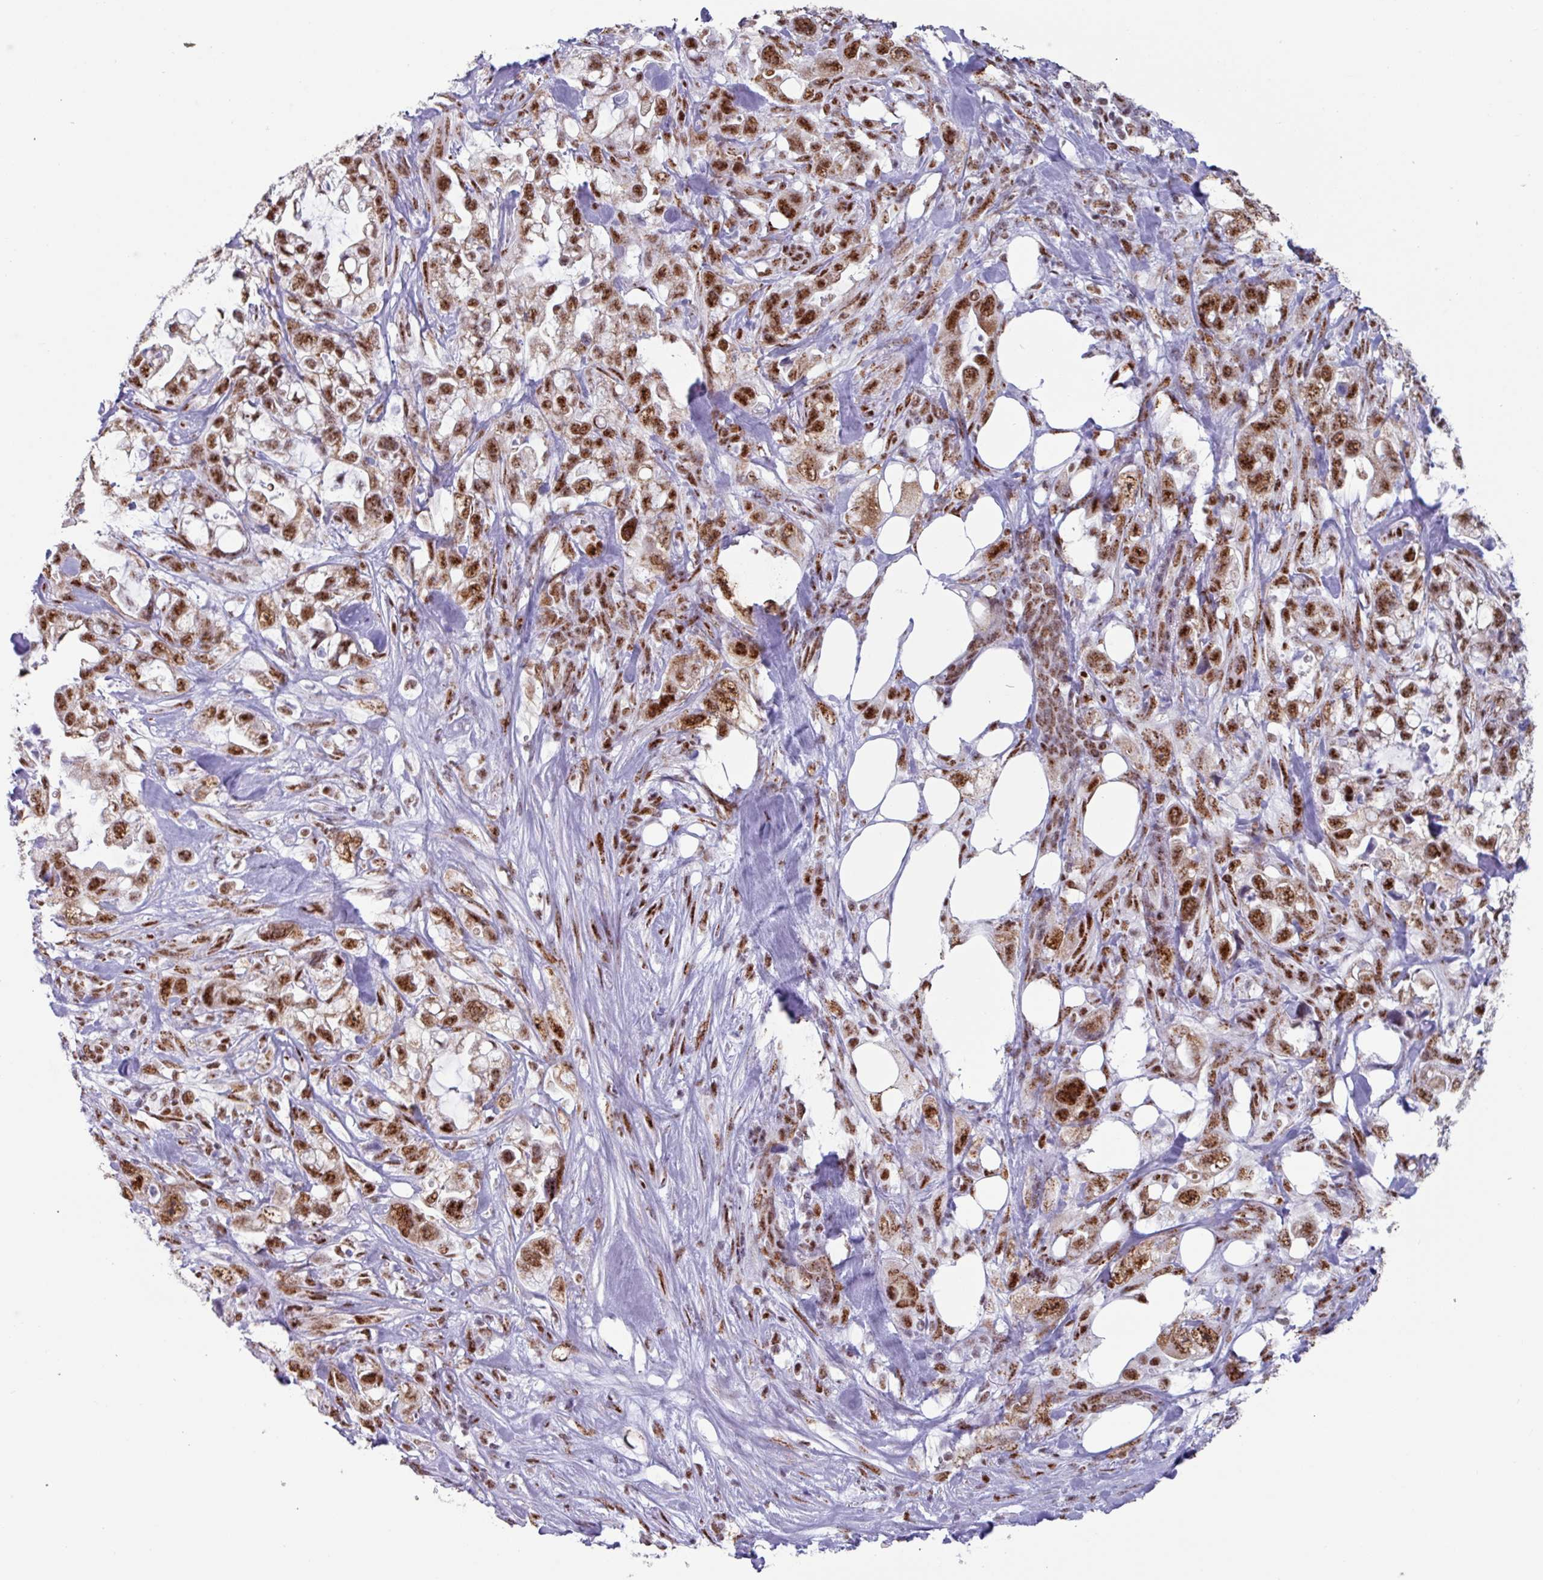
{"staining": {"intensity": "moderate", "quantity": ">75%", "location": "nuclear"}, "tissue": "pancreatic cancer", "cell_type": "Tumor cells", "image_type": "cancer", "snomed": [{"axis": "morphology", "description": "Adenocarcinoma, NOS"}, {"axis": "topography", "description": "Pancreas"}], "caption": "Moderate nuclear expression for a protein is seen in approximately >75% of tumor cells of pancreatic cancer using IHC.", "gene": "PUF60", "patient": {"sex": "female", "age": 61}}